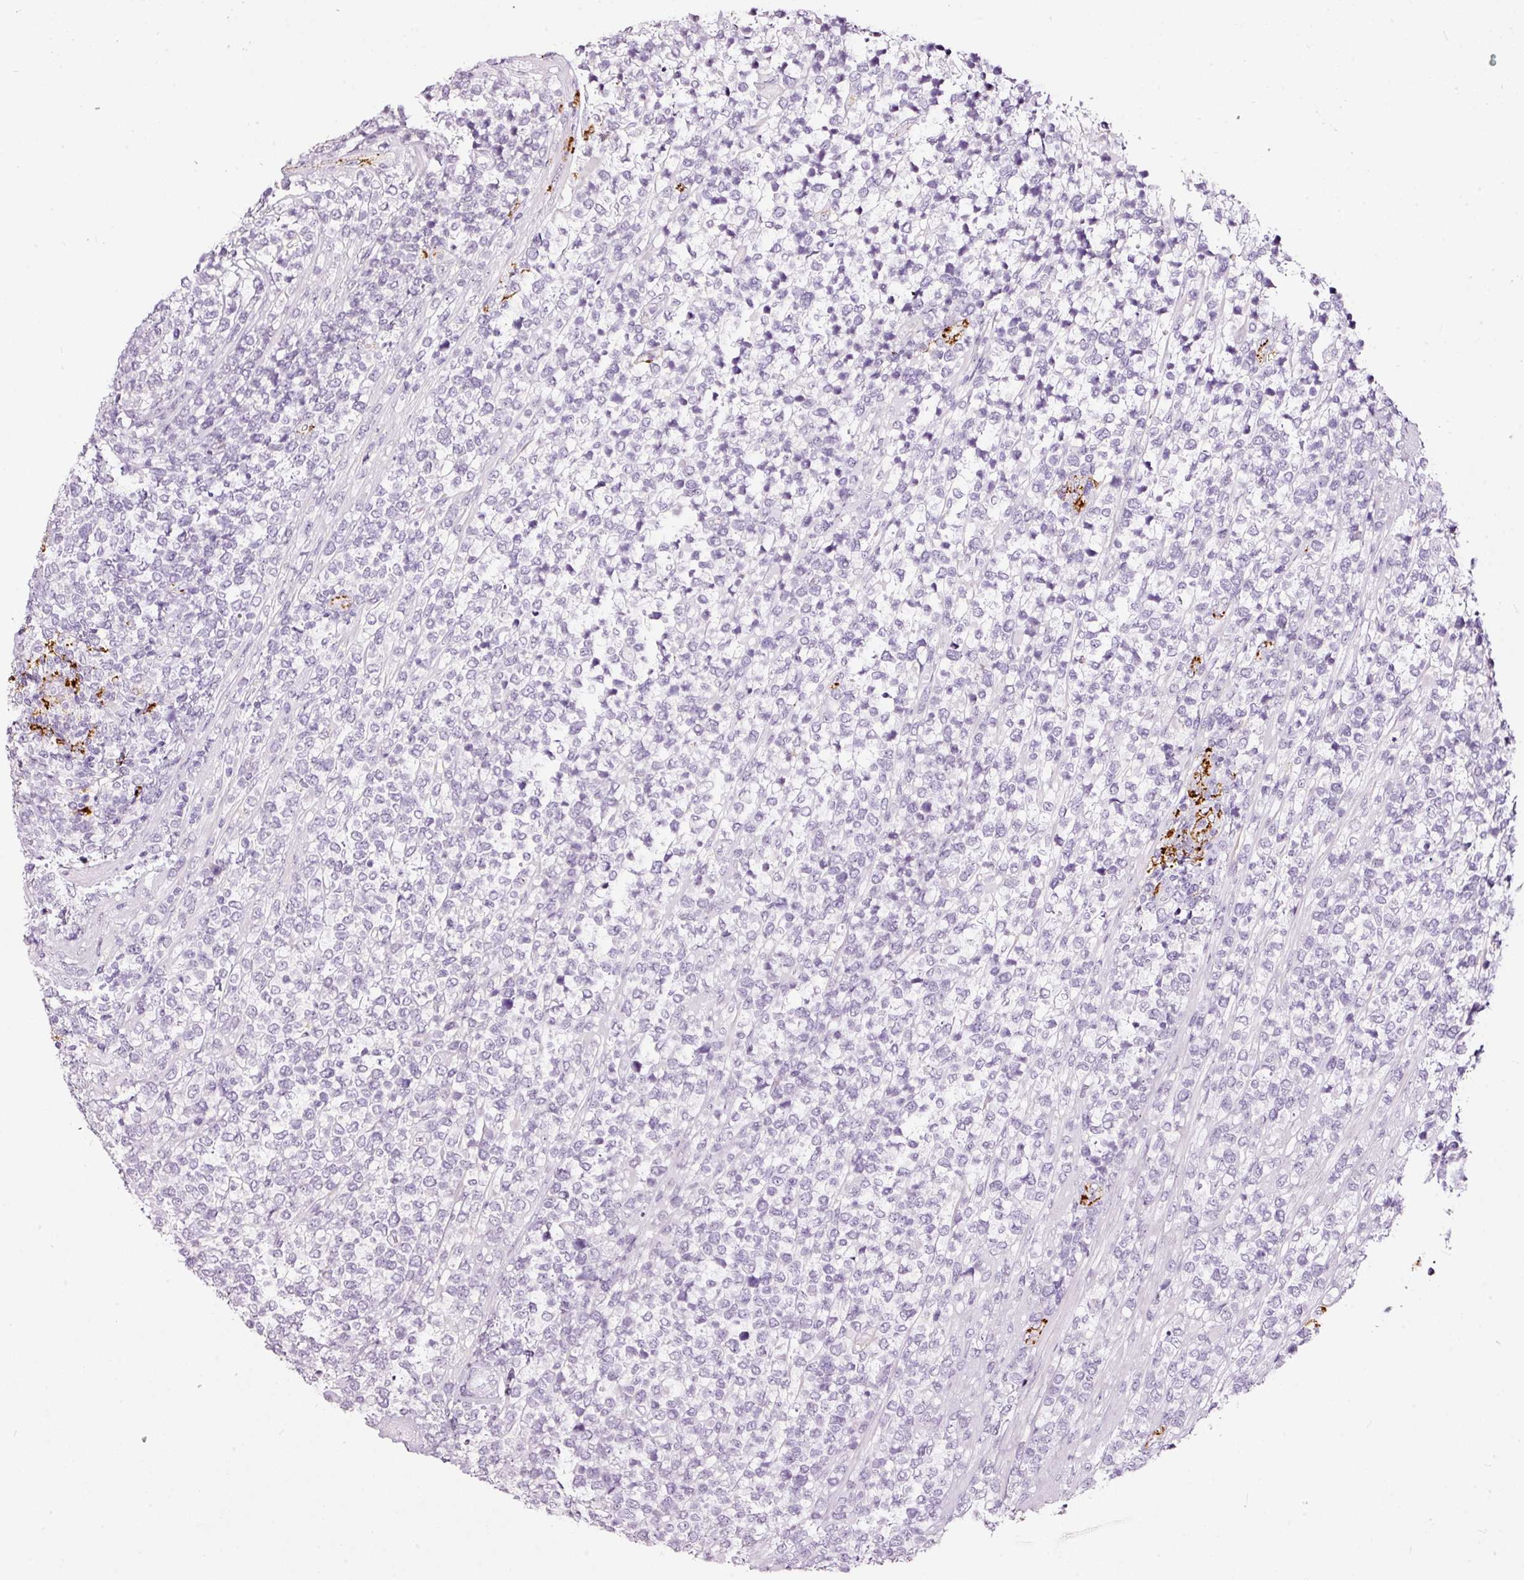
{"staining": {"intensity": "negative", "quantity": "none", "location": "none"}, "tissue": "lymphoma", "cell_type": "Tumor cells", "image_type": "cancer", "snomed": [{"axis": "morphology", "description": "Malignant lymphoma, non-Hodgkin's type, High grade"}, {"axis": "topography", "description": "Soft tissue"}], "caption": "High power microscopy photomicrograph of an IHC histopathology image of malignant lymphoma, non-Hodgkin's type (high-grade), revealing no significant positivity in tumor cells. (Brightfield microscopy of DAB (3,3'-diaminobenzidine) IHC at high magnification).", "gene": "LAMP3", "patient": {"sex": "female", "age": 56}}